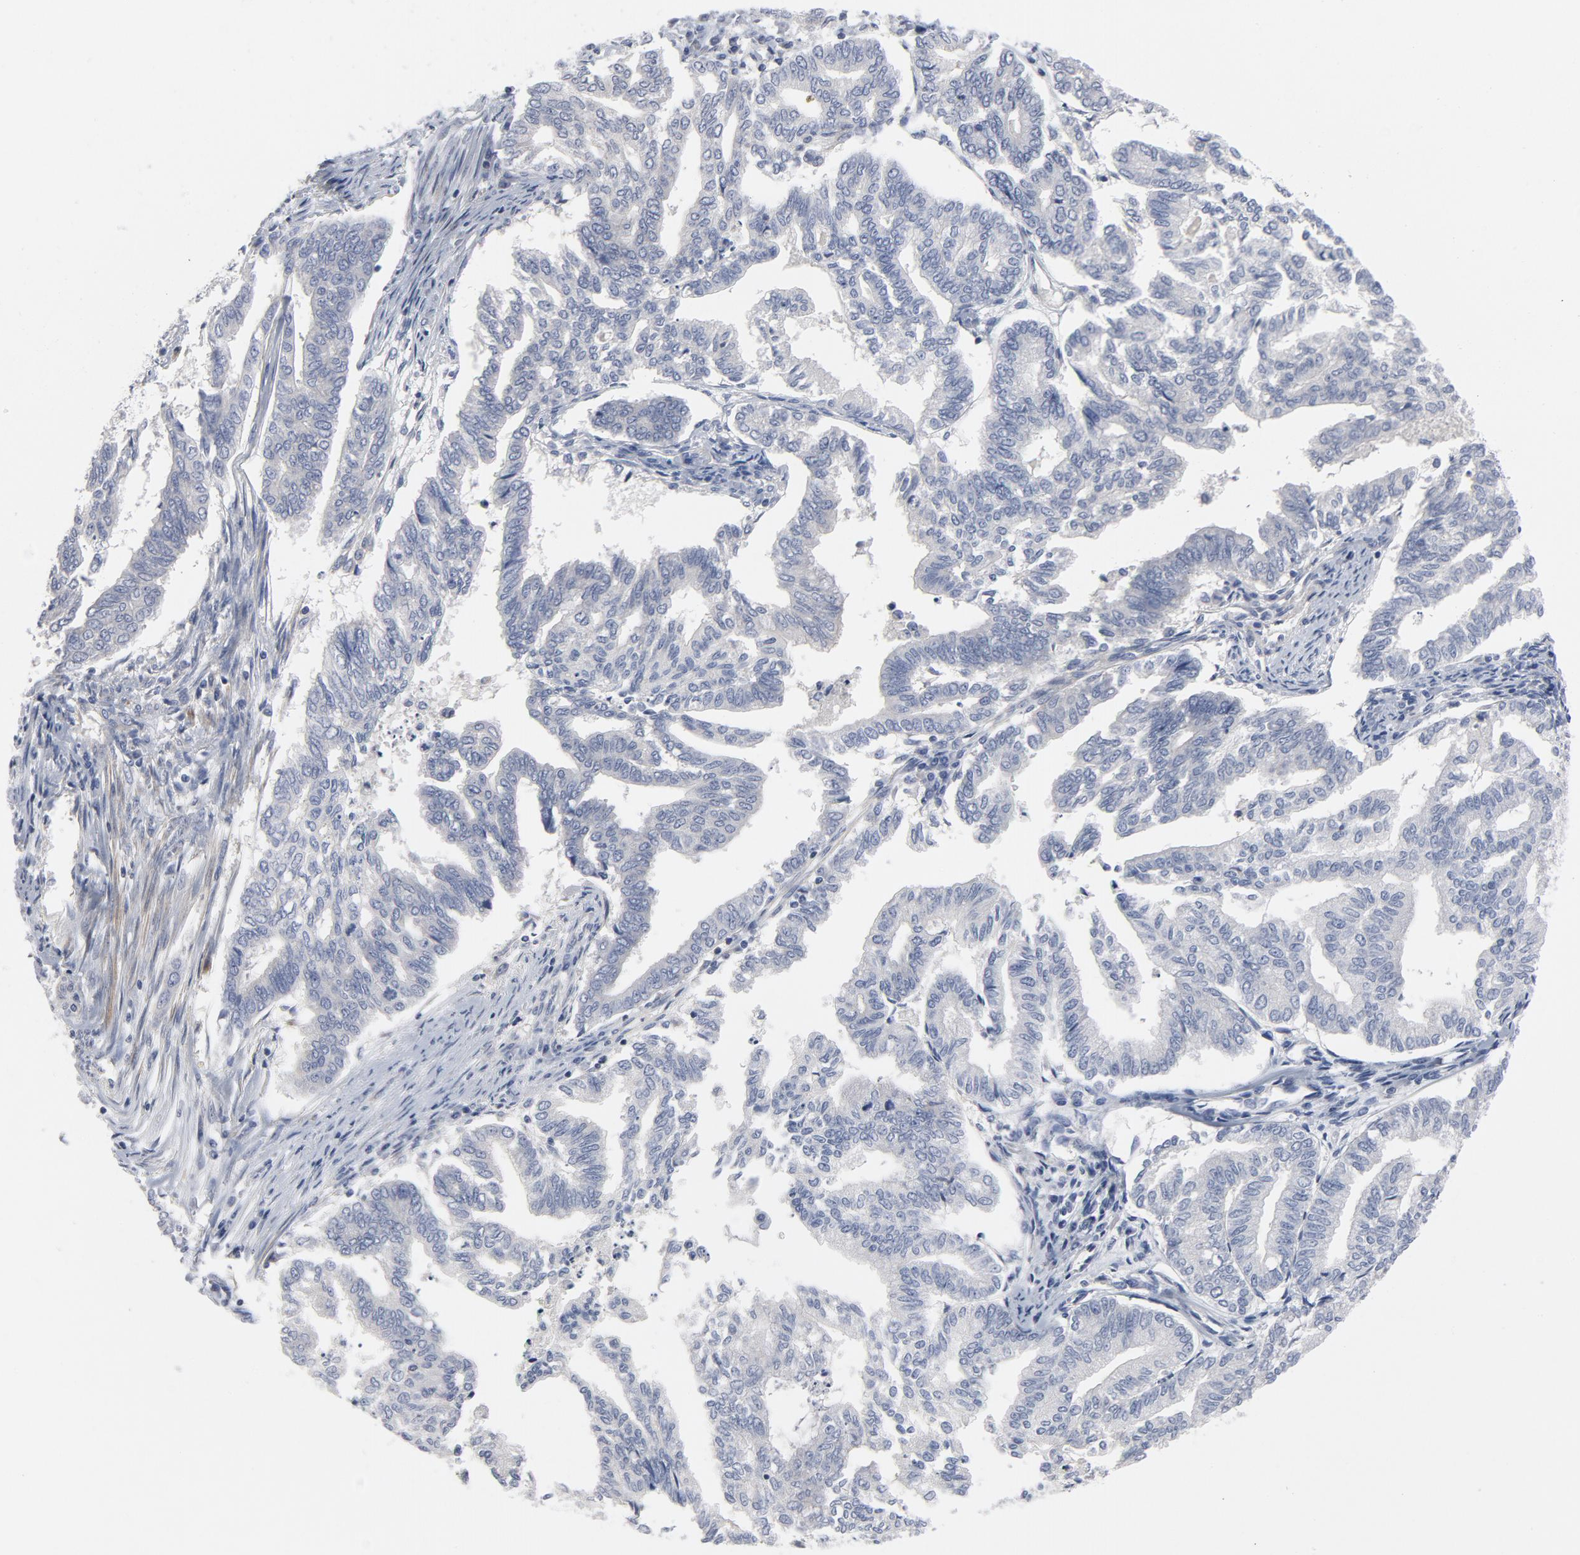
{"staining": {"intensity": "negative", "quantity": "none", "location": "none"}, "tissue": "endometrial cancer", "cell_type": "Tumor cells", "image_type": "cancer", "snomed": [{"axis": "morphology", "description": "Adenocarcinoma, NOS"}, {"axis": "topography", "description": "Endometrium"}], "caption": "A high-resolution image shows immunohistochemistry staining of endometrial adenocarcinoma, which shows no significant staining in tumor cells.", "gene": "ROCK1", "patient": {"sex": "female", "age": 79}}